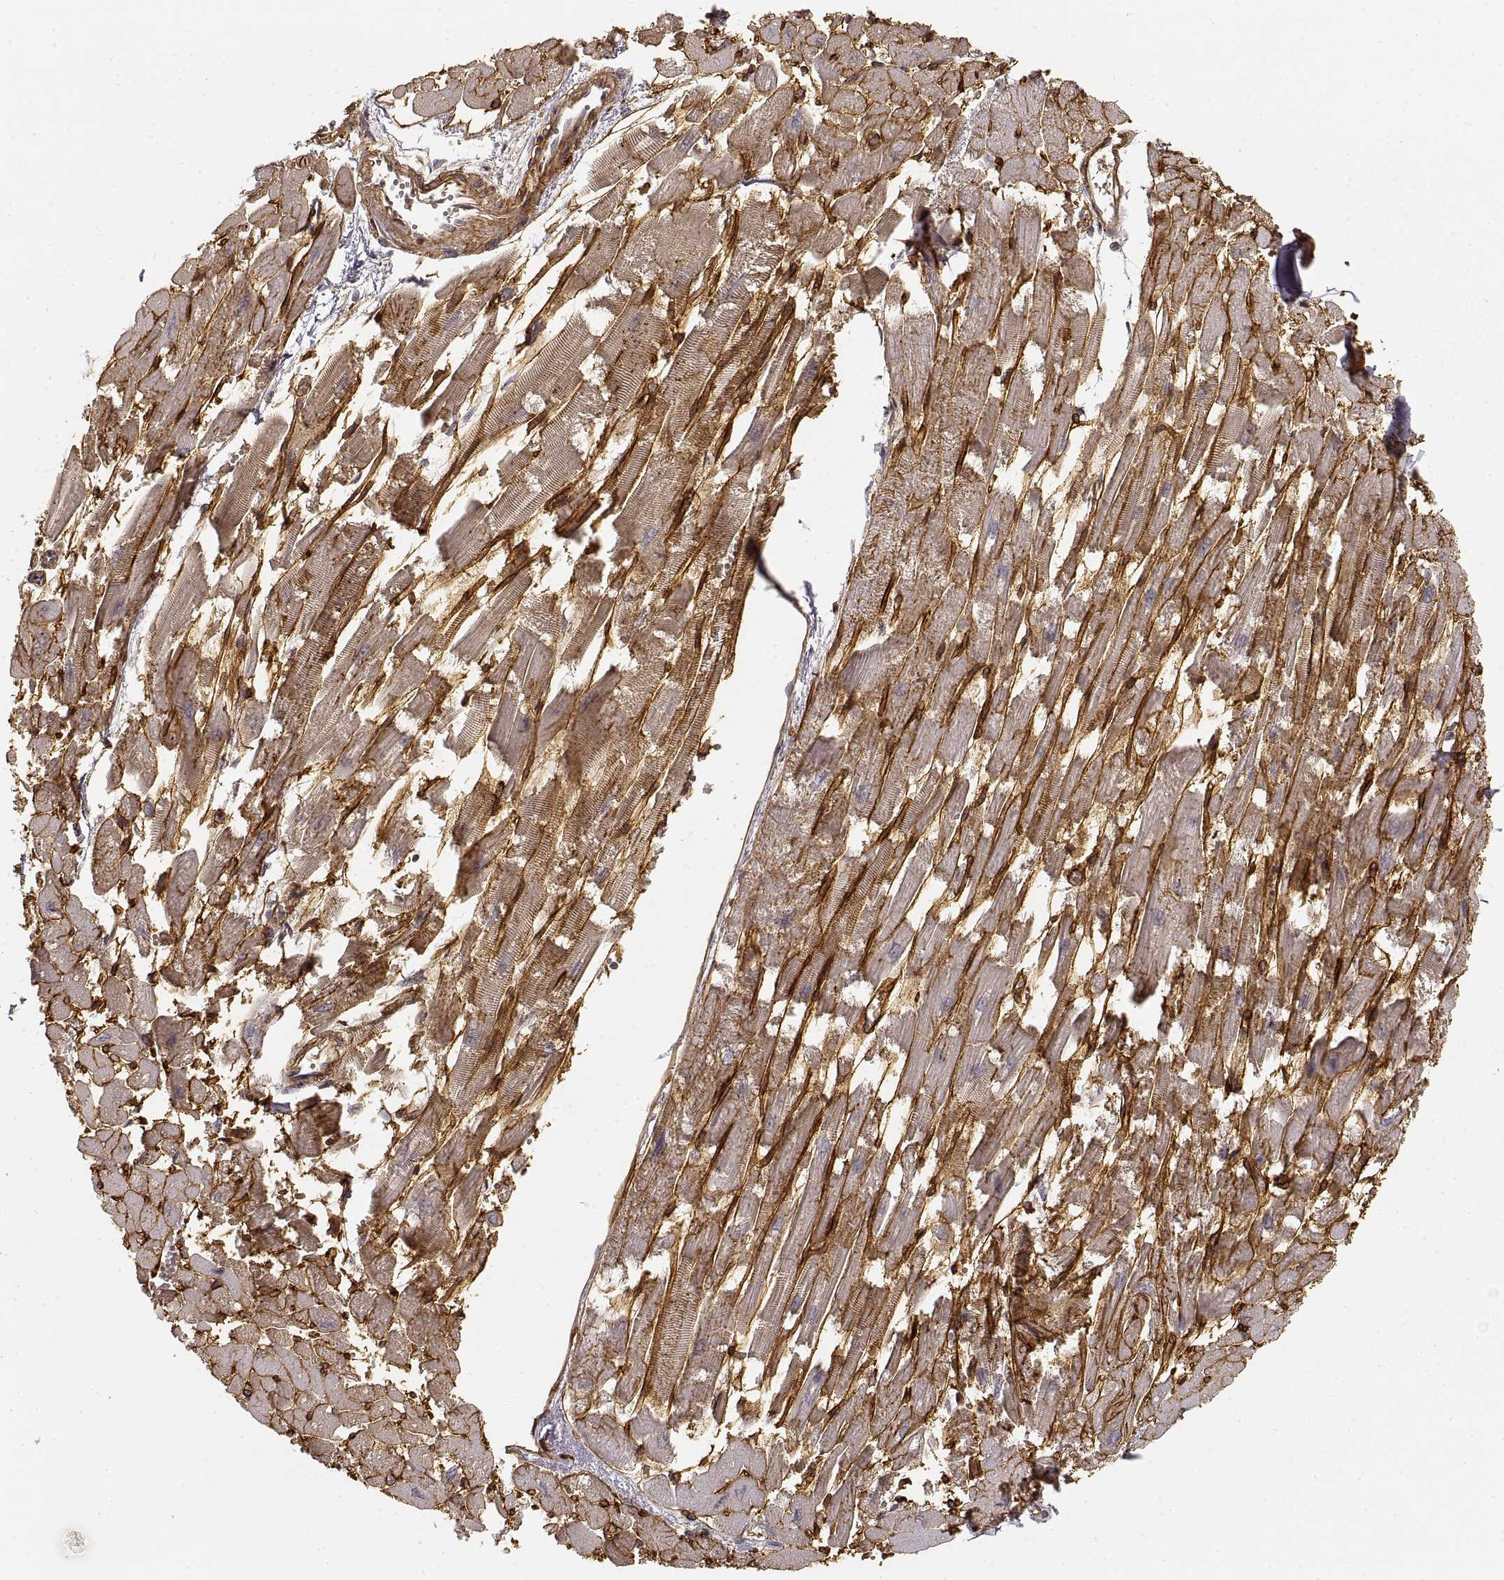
{"staining": {"intensity": "moderate", "quantity": ">75%", "location": "cytoplasmic/membranous"}, "tissue": "heart muscle", "cell_type": "Cardiomyocytes", "image_type": "normal", "snomed": [{"axis": "morphology", "description": "Normal tissue, NOS"}, {"axis": "topography", "description": "Heart"}], "caption": "Moderate cytoplasmic/membranous protein expression is present in about >75% of cardiomyocytes in heart muscle. Using DAB (brown) and hematoxylin (blue) stains, captured at high magnification using brightfield microscopy.", "gene": "LAMA4", "patient": {"sex": "female", "age": 52}}